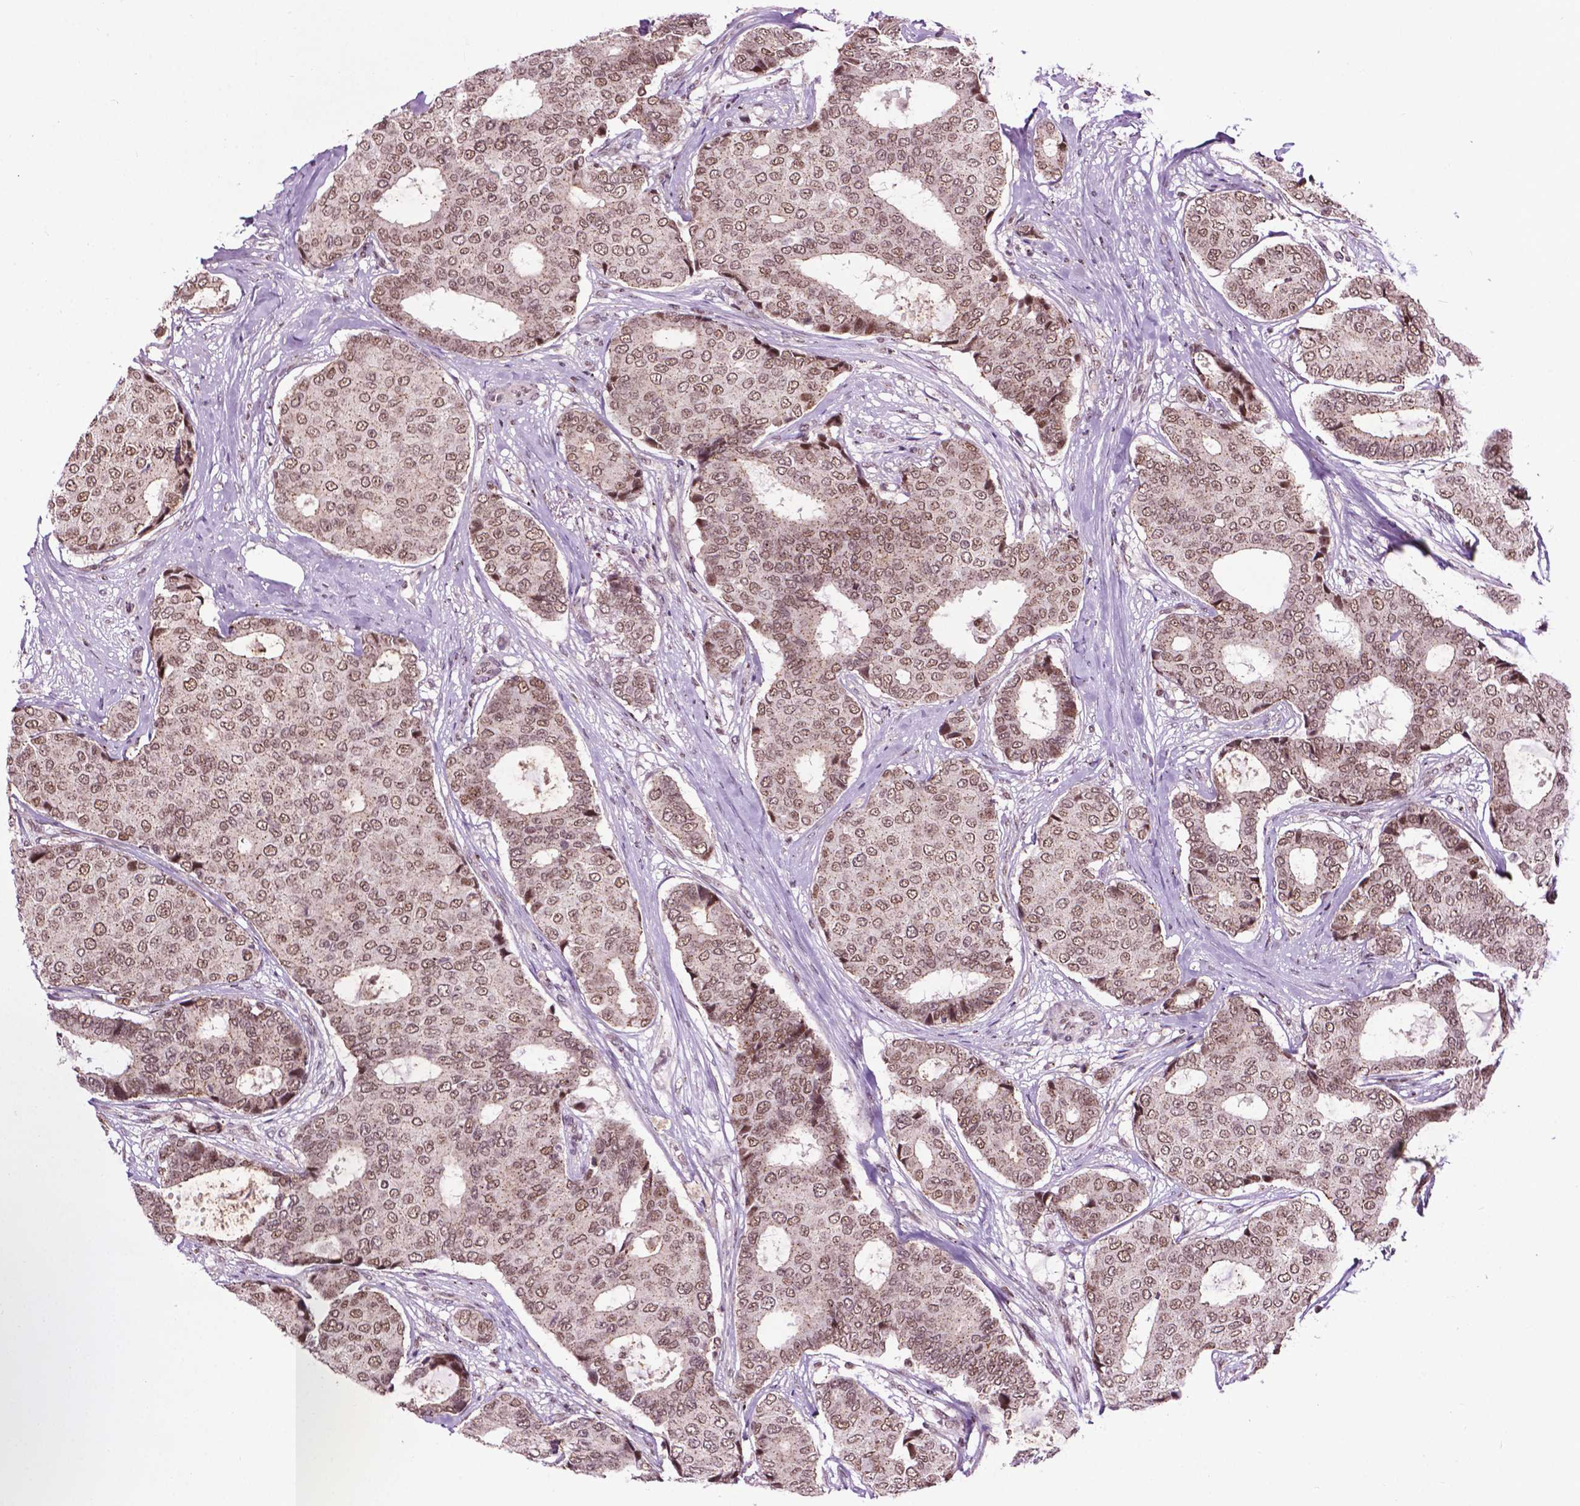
{"staining": {"intensity": "moderate", "quantity": ">75%", "location": "nuclear"}, "tissue": "breast cancer", "cell_type": "Tumor cells", "image_type": "cancer", "snomed": [{"axis": "morphology", "description": "Duct carcinoma"}, {"axis": "topography", "description": "Breast"}], "caption": "Immunohistochemical staining of human invasive ductal carcinoma (breast) demonstrates moderate nuclear protein positivity in approximately >75% of tumor cells. (DAB (3,3'-diaminobenzidine) = brown stain, brightfield microscopy at high magnification).", "gene": "EAF1", "patient": {"sex": "female", "age": 75}}